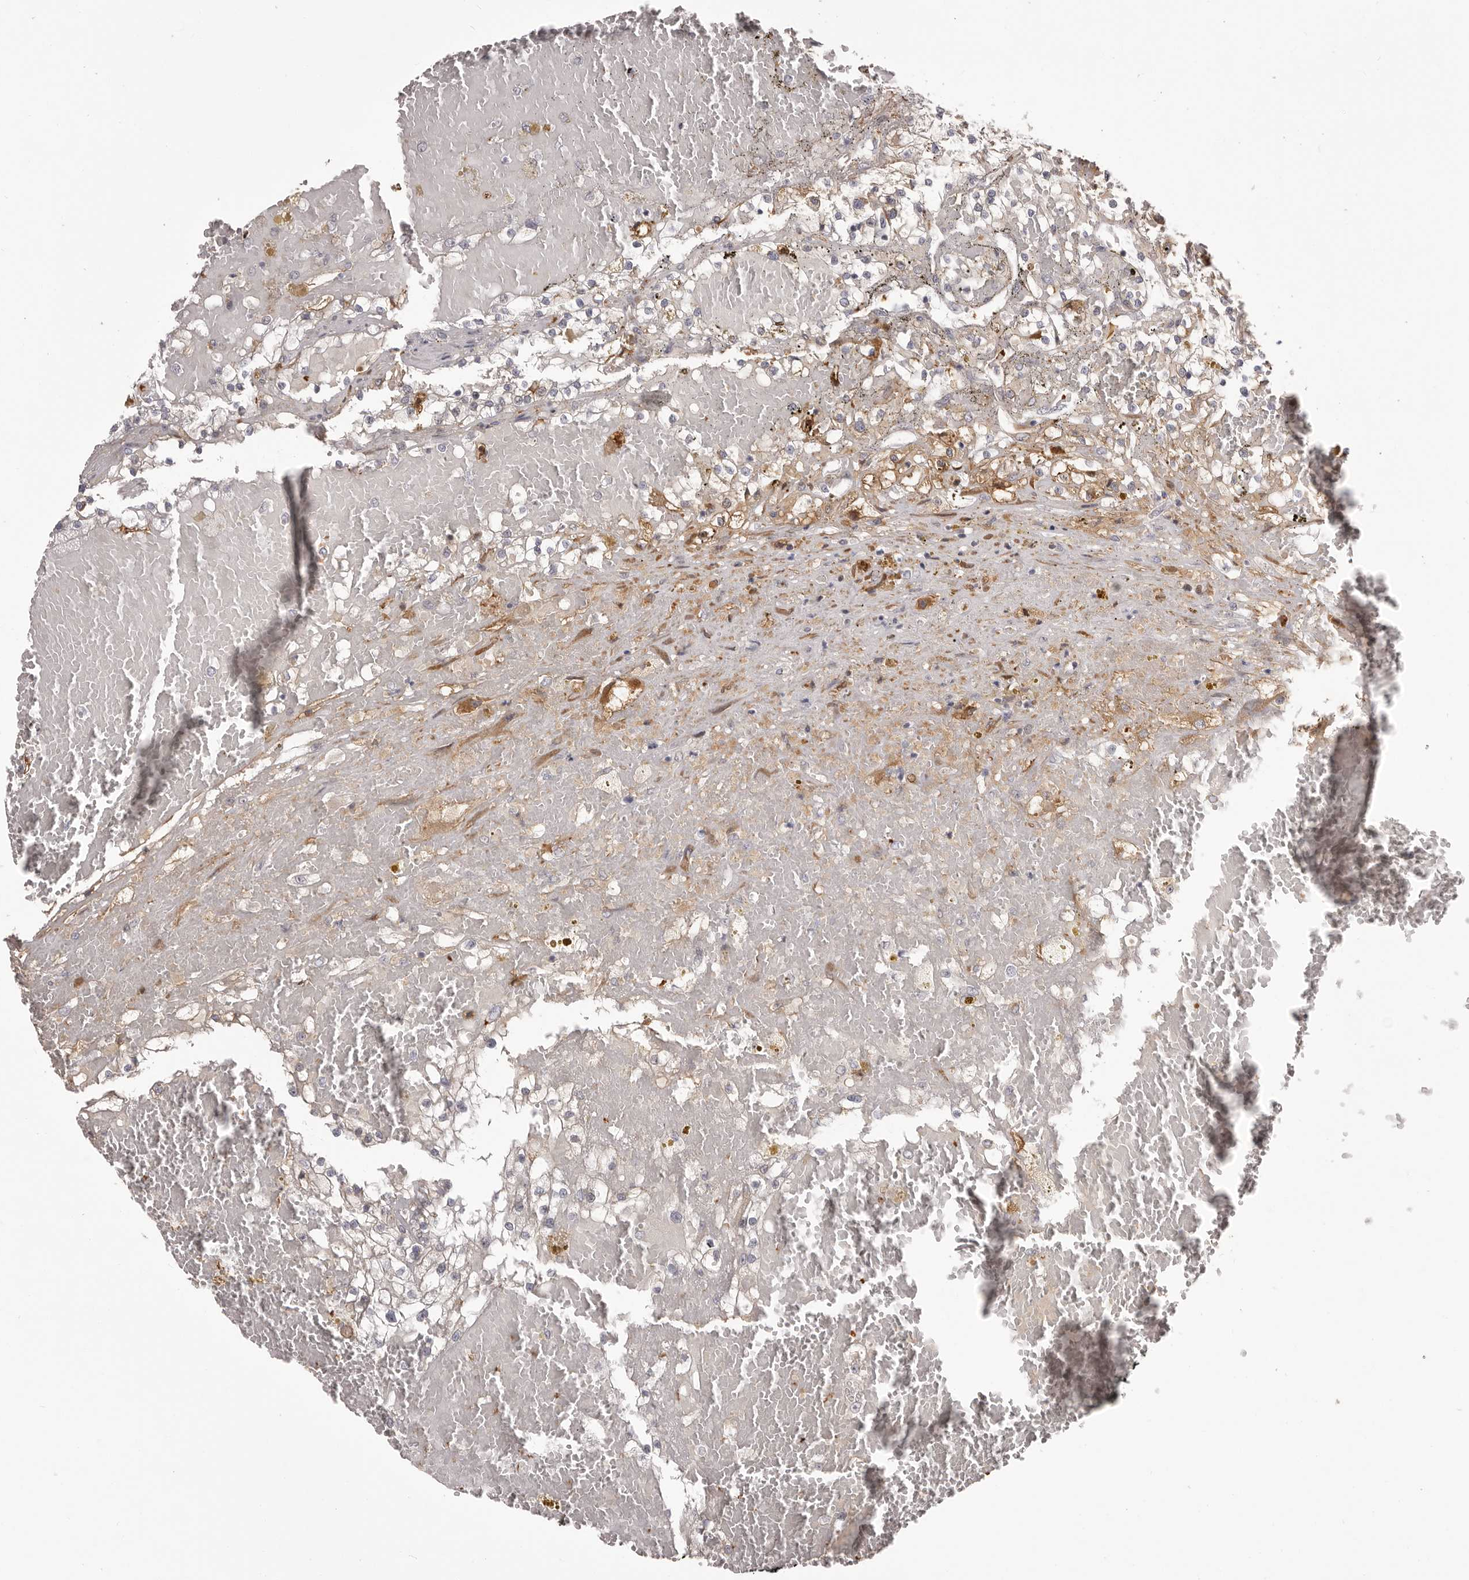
{"staining": {"intensity": "moderate", "quantity": "25%-75%", "location": "cytoplasmic/membranous"}, "tissue": "renal cancer", "cell_type": "Tumor cells", "image_type": "cancer", "snomed": [{"axis": "morphology", "description": "Normal tissue, NOS"}, {"axis": "morphology", "description": "Adenocarcinoma, NOS"}, {"axis": "topography", "description": "Kidney"}], "caption": "DAB (3,3'-diaminobenzidine) immunohistochemical staining of renal cancer demonstrates moderate cytoplasmic/membranous protein expression in approximately 25%-75% of tumor cells.", "gene": "OTUD3", "patient": {"sex": "male", "age": 68}}